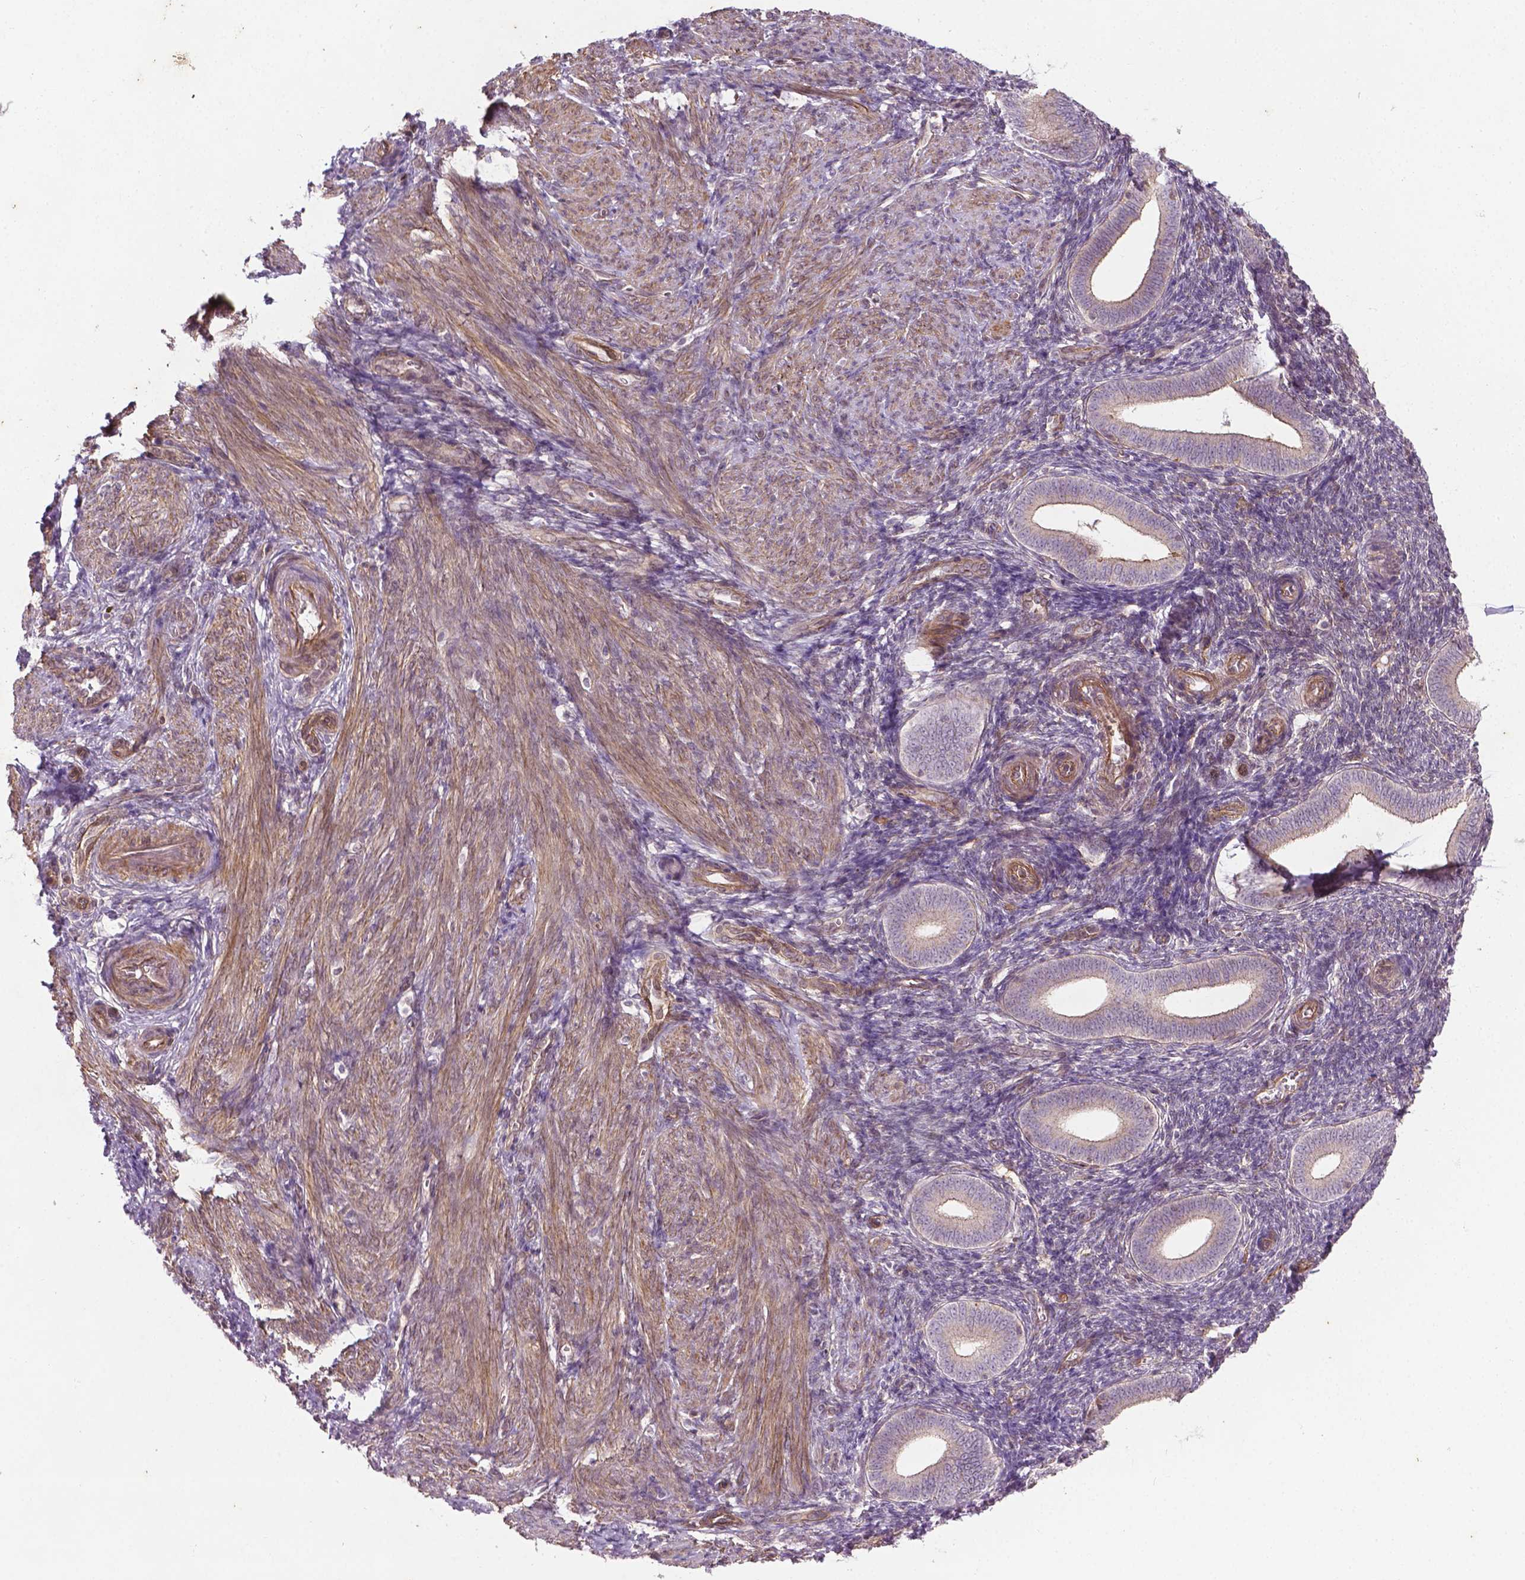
{"staining": {"intensity": "negative", "quantity": "none", "location": "none"}, "tissue": "endometrium", "cell_type": "Cells in endometrial stroma", "image_type": "normal", "snomed": [{"axis": "morphology", "description": "Normal tissue, NOS"}, {"axis": "topography", "description": "Endometrium"}], "caption": "A high-resolution photomicrograph shows immunohistochemistry staining of normal endometrium, which reveals no significant positivity in cells in endometrial stroma.", "gene": "TCHP", "patient": {"sex": "female", "age": 25}}